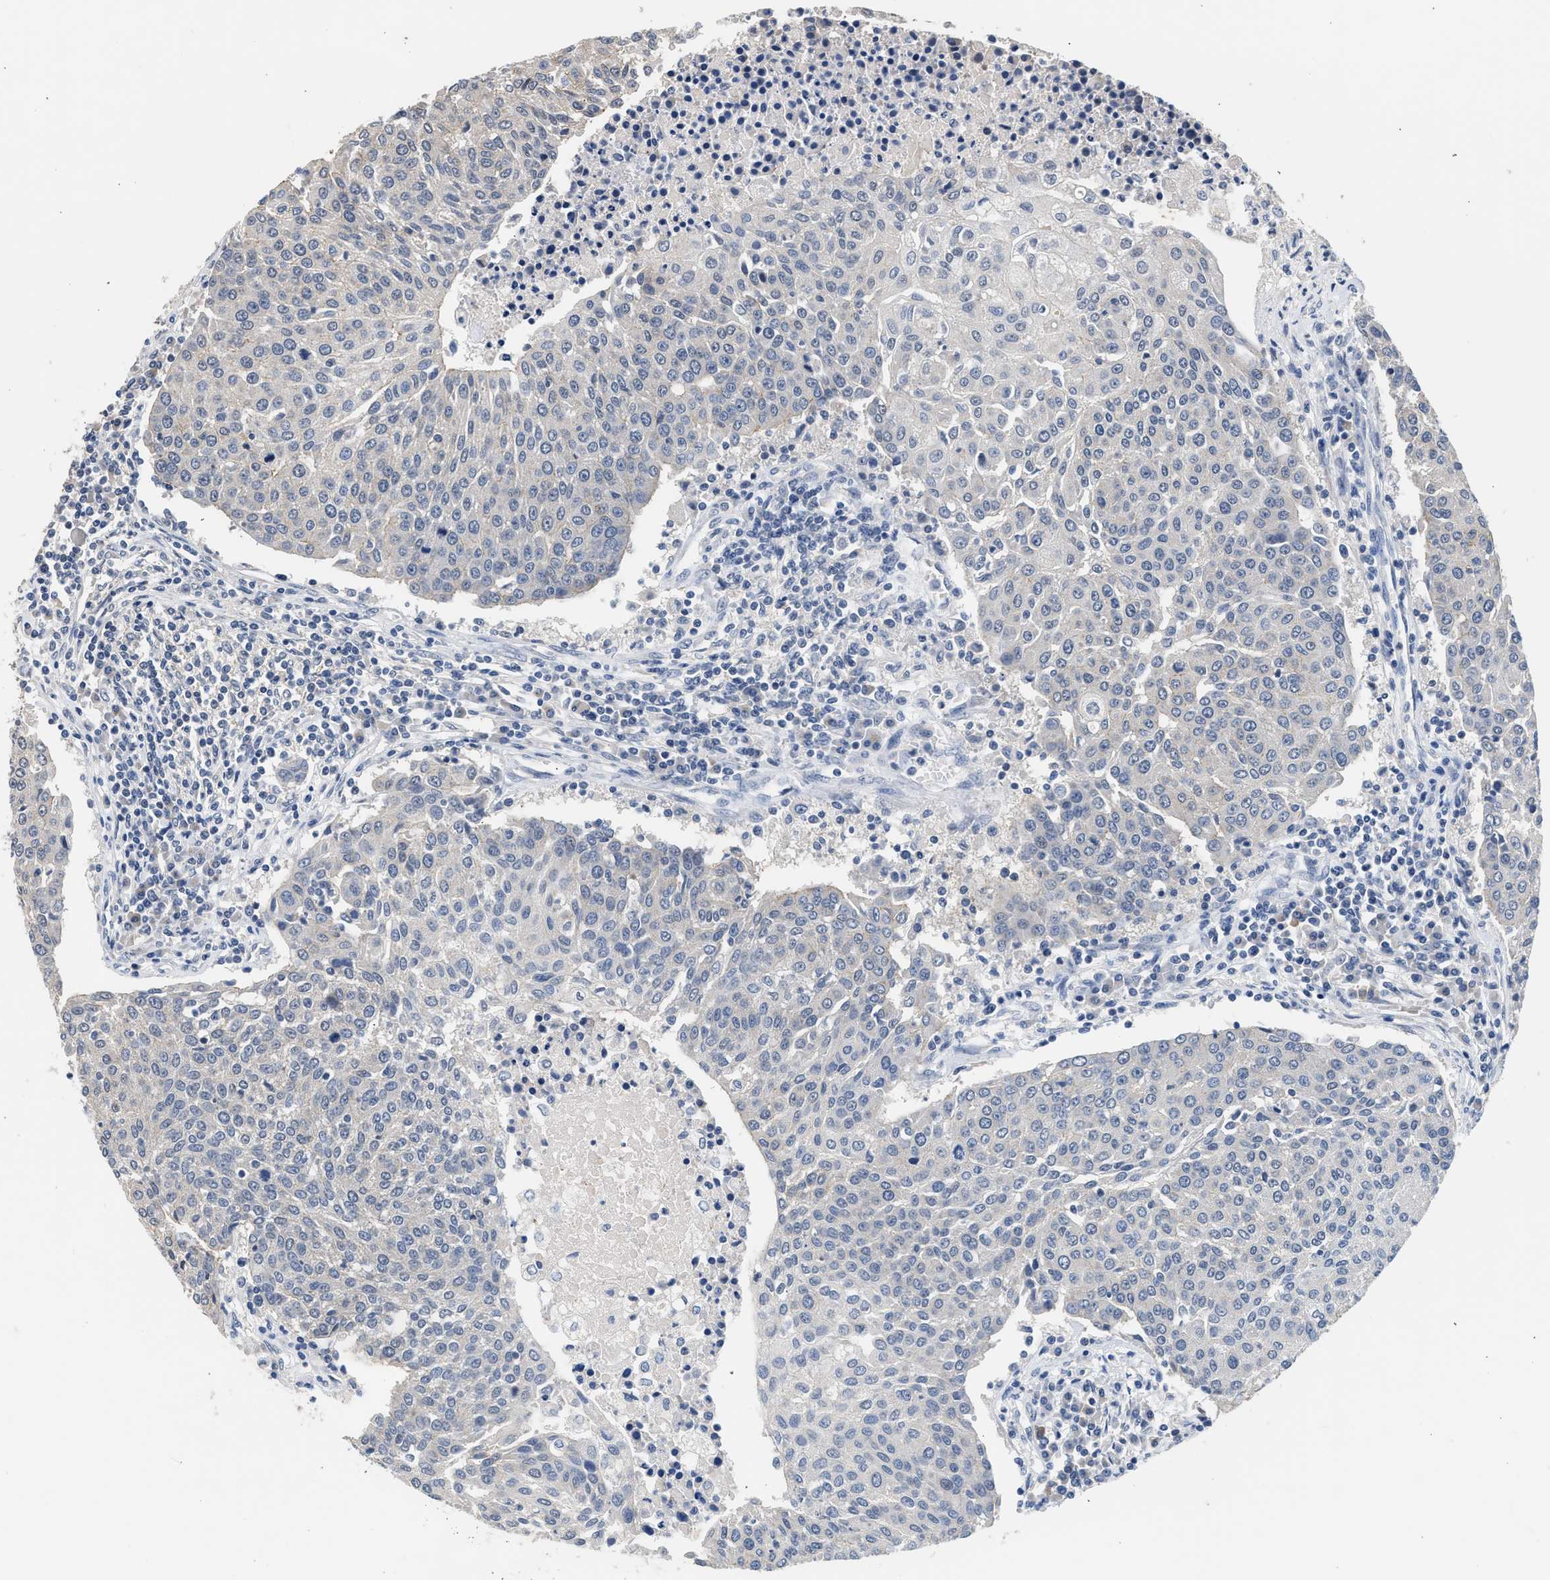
{"staining": {"intensity": "weak", "quantity": "<25%", "location": "cytoplasmic/membranous"}, "tissue": "urothelial cancer", "cell_type": "Tumor cells", "image_type": "cancer", "snomed": [{"axis": "morphology", "description": "Urothelial carcinoma, High grade"}, {"axis": "topography", "description": "Urinary bladder"}], "caption": "High power microscopy histopathology image of an IHC photomicrograph of urothelial cancer, revealing no significant expression in tumor cells.", "gene": "CSF3R", "patient": {"sex": "female", "age": 85}}